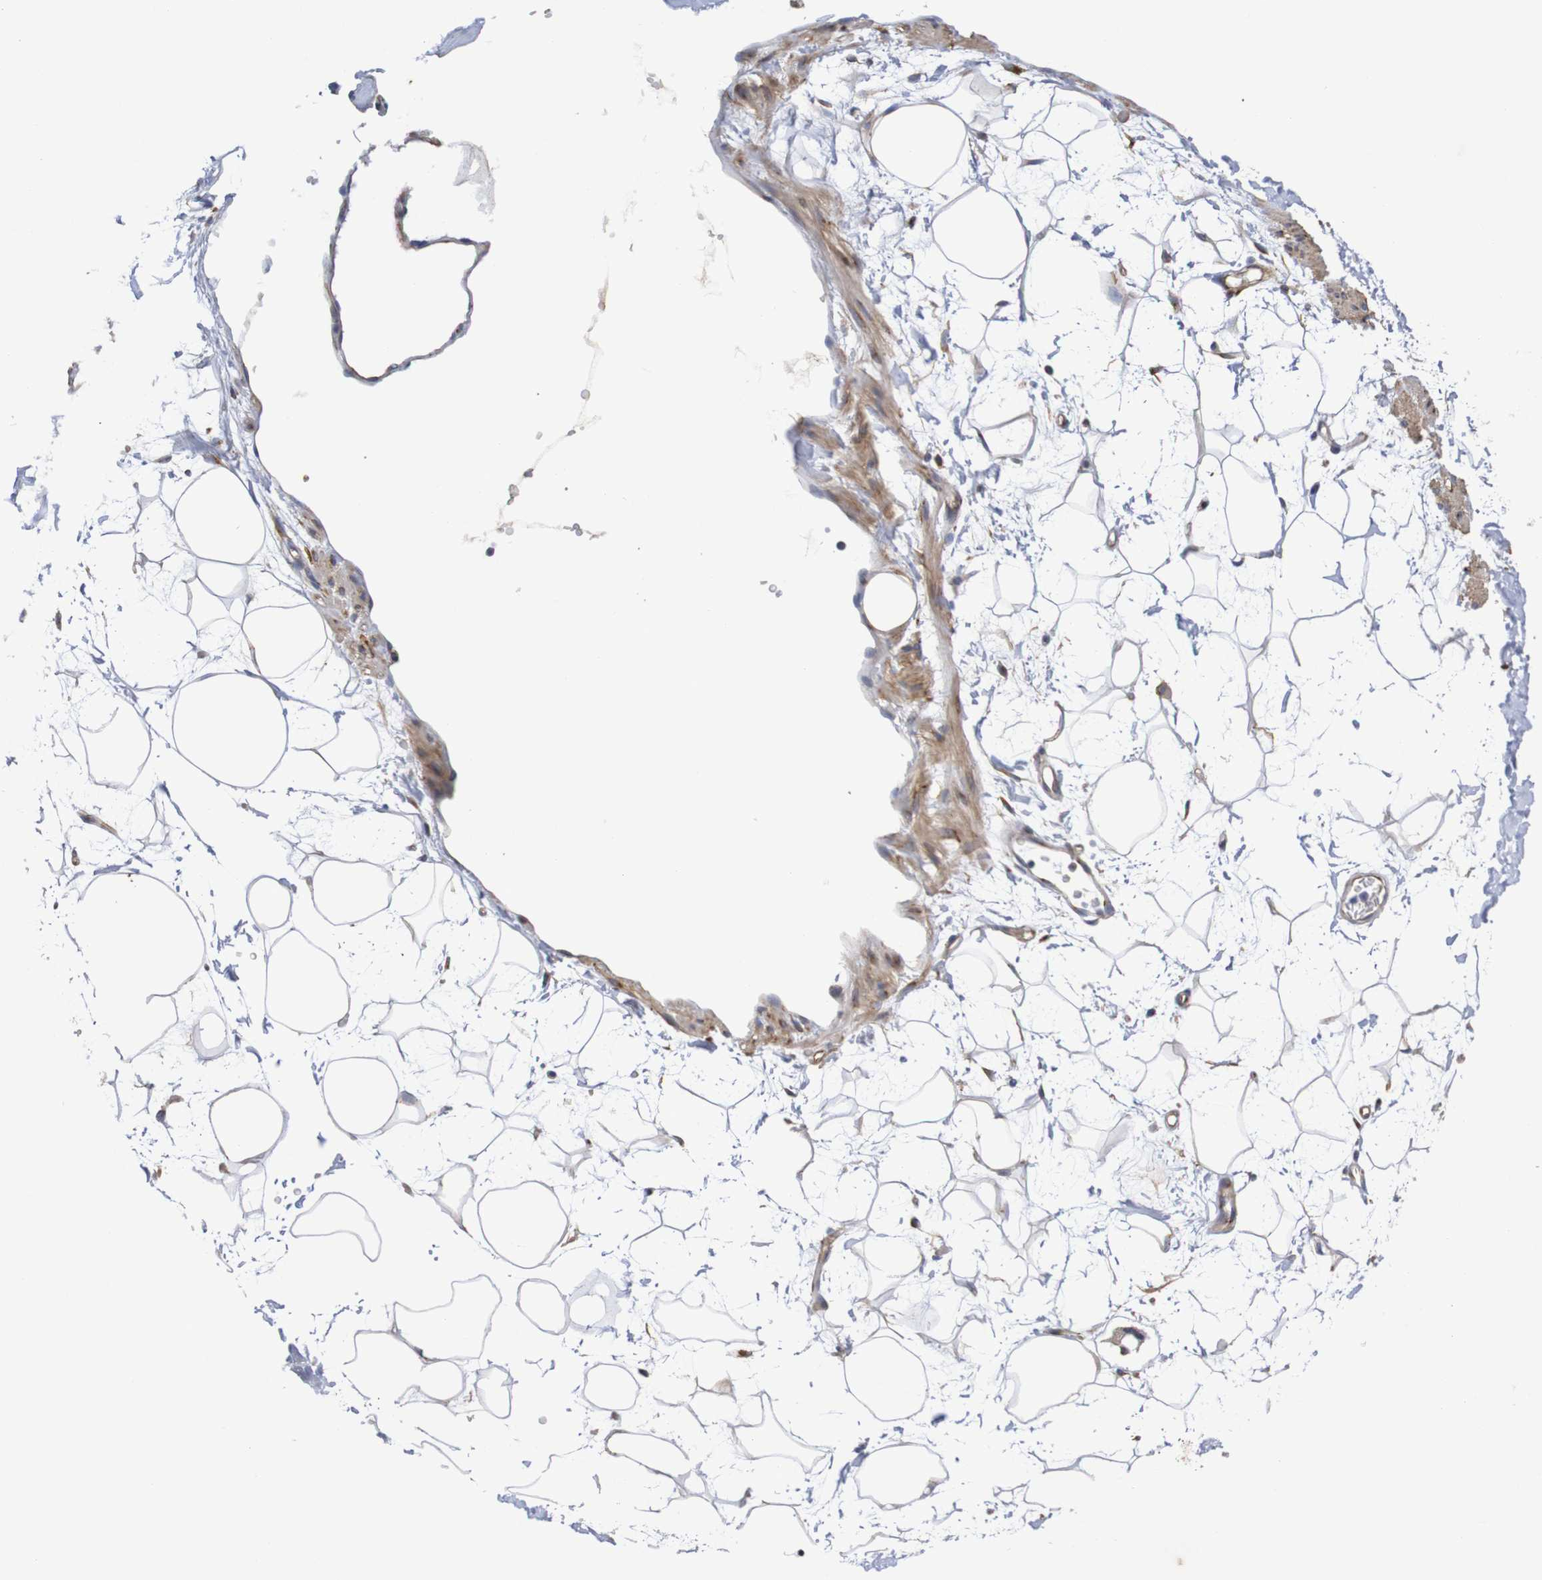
{"staining": {"intensity": "negative", "quantity": "none", "location": "none"}, "tissue": "adipose tissue", "cell_type": "Adipocytes", "image_type": "normal", "snomed": [{"axis": "morphology", "description": "Normal tissue, NOS"}, {"axis": "topography", "description": "Soft tissue"}], "caption": "DAB (3,3'-diaminobenzidine) immunohistochemical staining of normal adipose tissue exhibits no significant staining in adipocytes. Brightfield microscopy of immunohistochemistry stained with DAB (brown) and hematoxylin (blue), captured at high magnification.", "gene": "DCP2", "patient": {"sex": "male", "age": 72}}